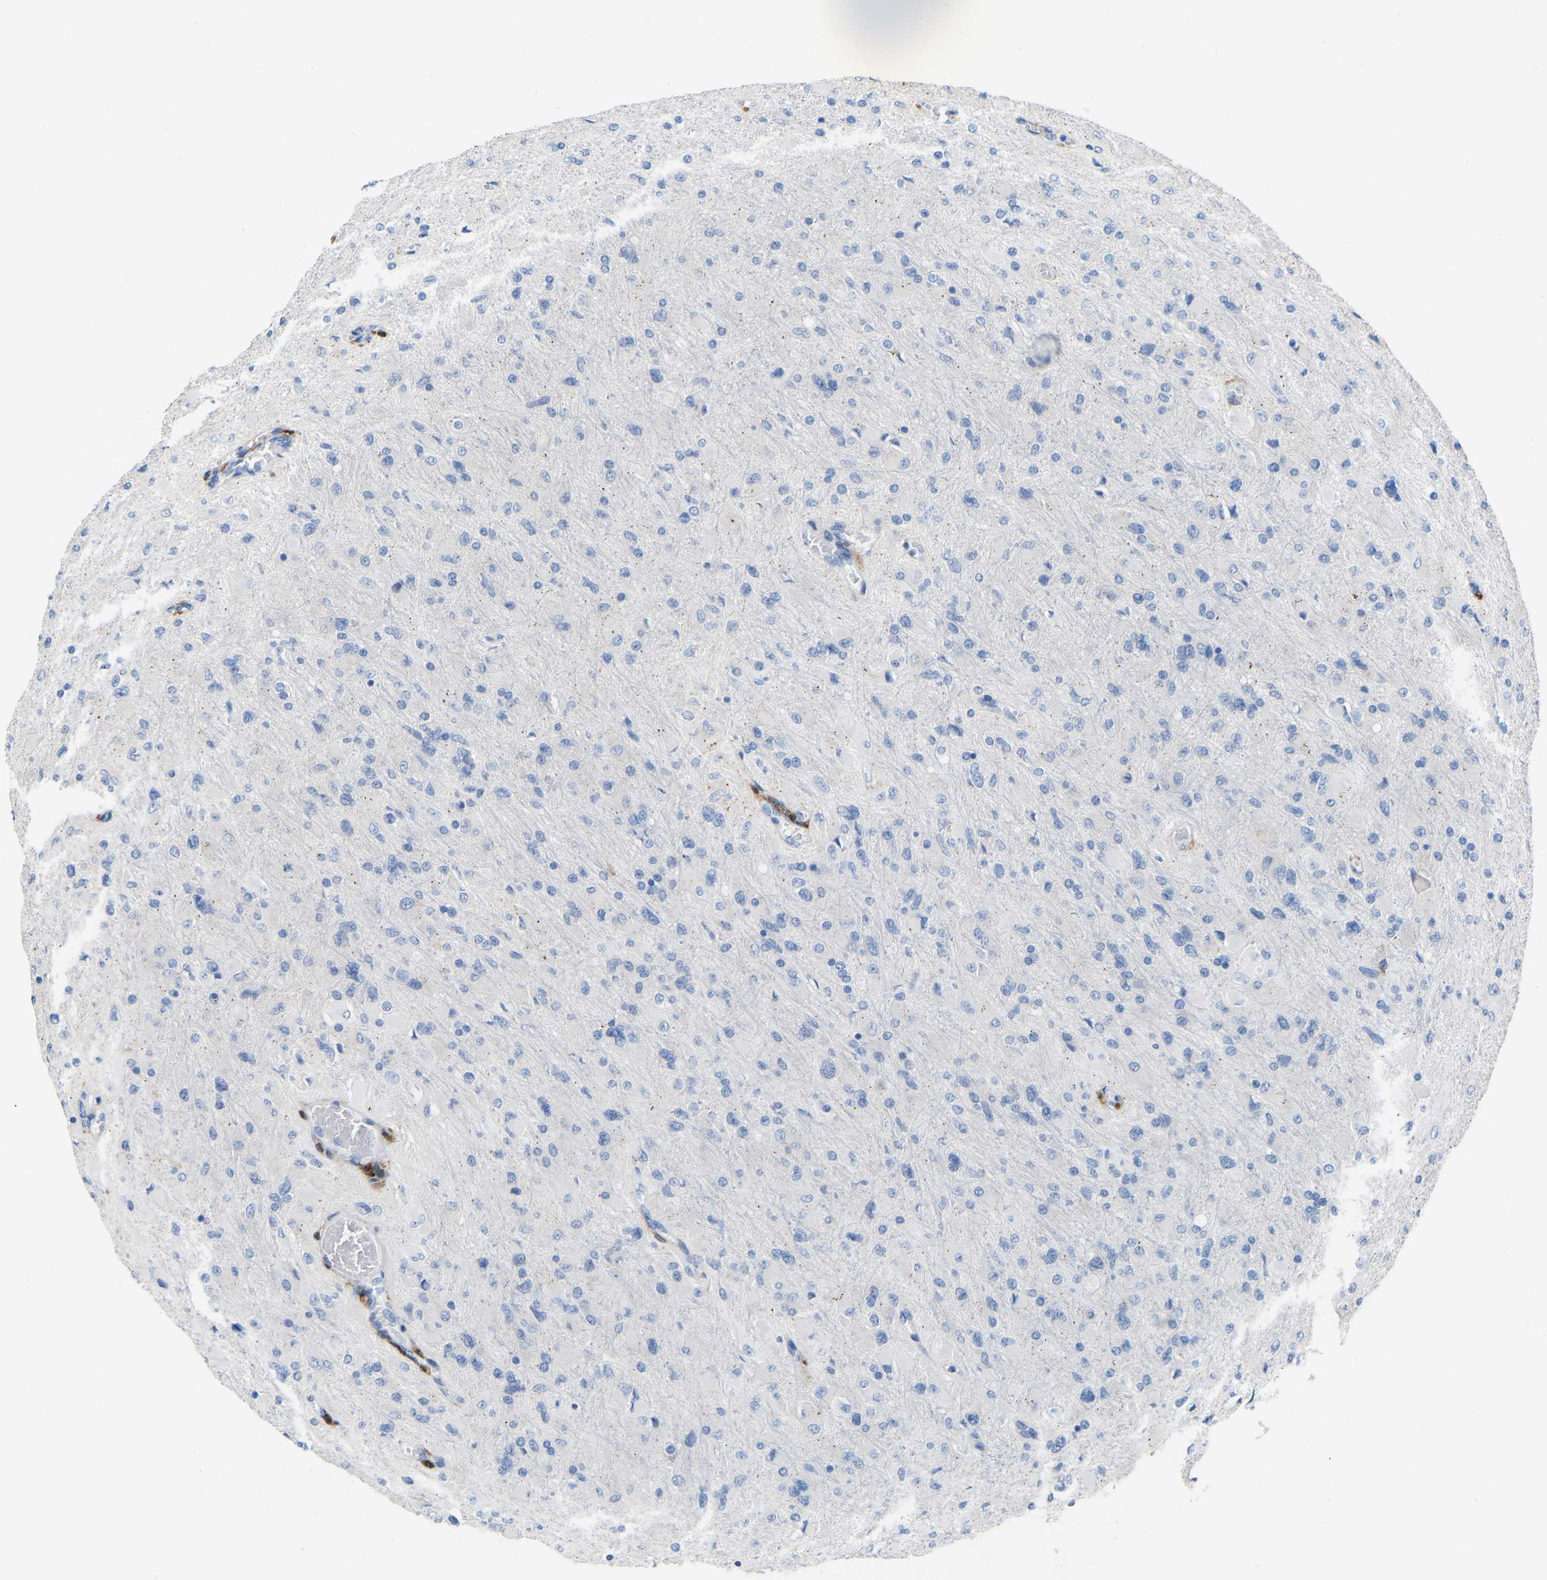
{"staining": {"intensity": "negative", "quantity": "none", "location": "none"}, "tissue": "glioma", "cell_type": "Tumor cells", "image_type": "cancer", "snomed": [{"axis": "morphology", "description": "Glioma, malignant, High grade"}, {"axis": "topography", "description": "Cerebral cortex"}], "caption": "Immunohistochemical staining of human glioma shows no significant staining in tumor cells.", "gene": "ULBP2", "patient": {"sex": "female", "age": 36}}